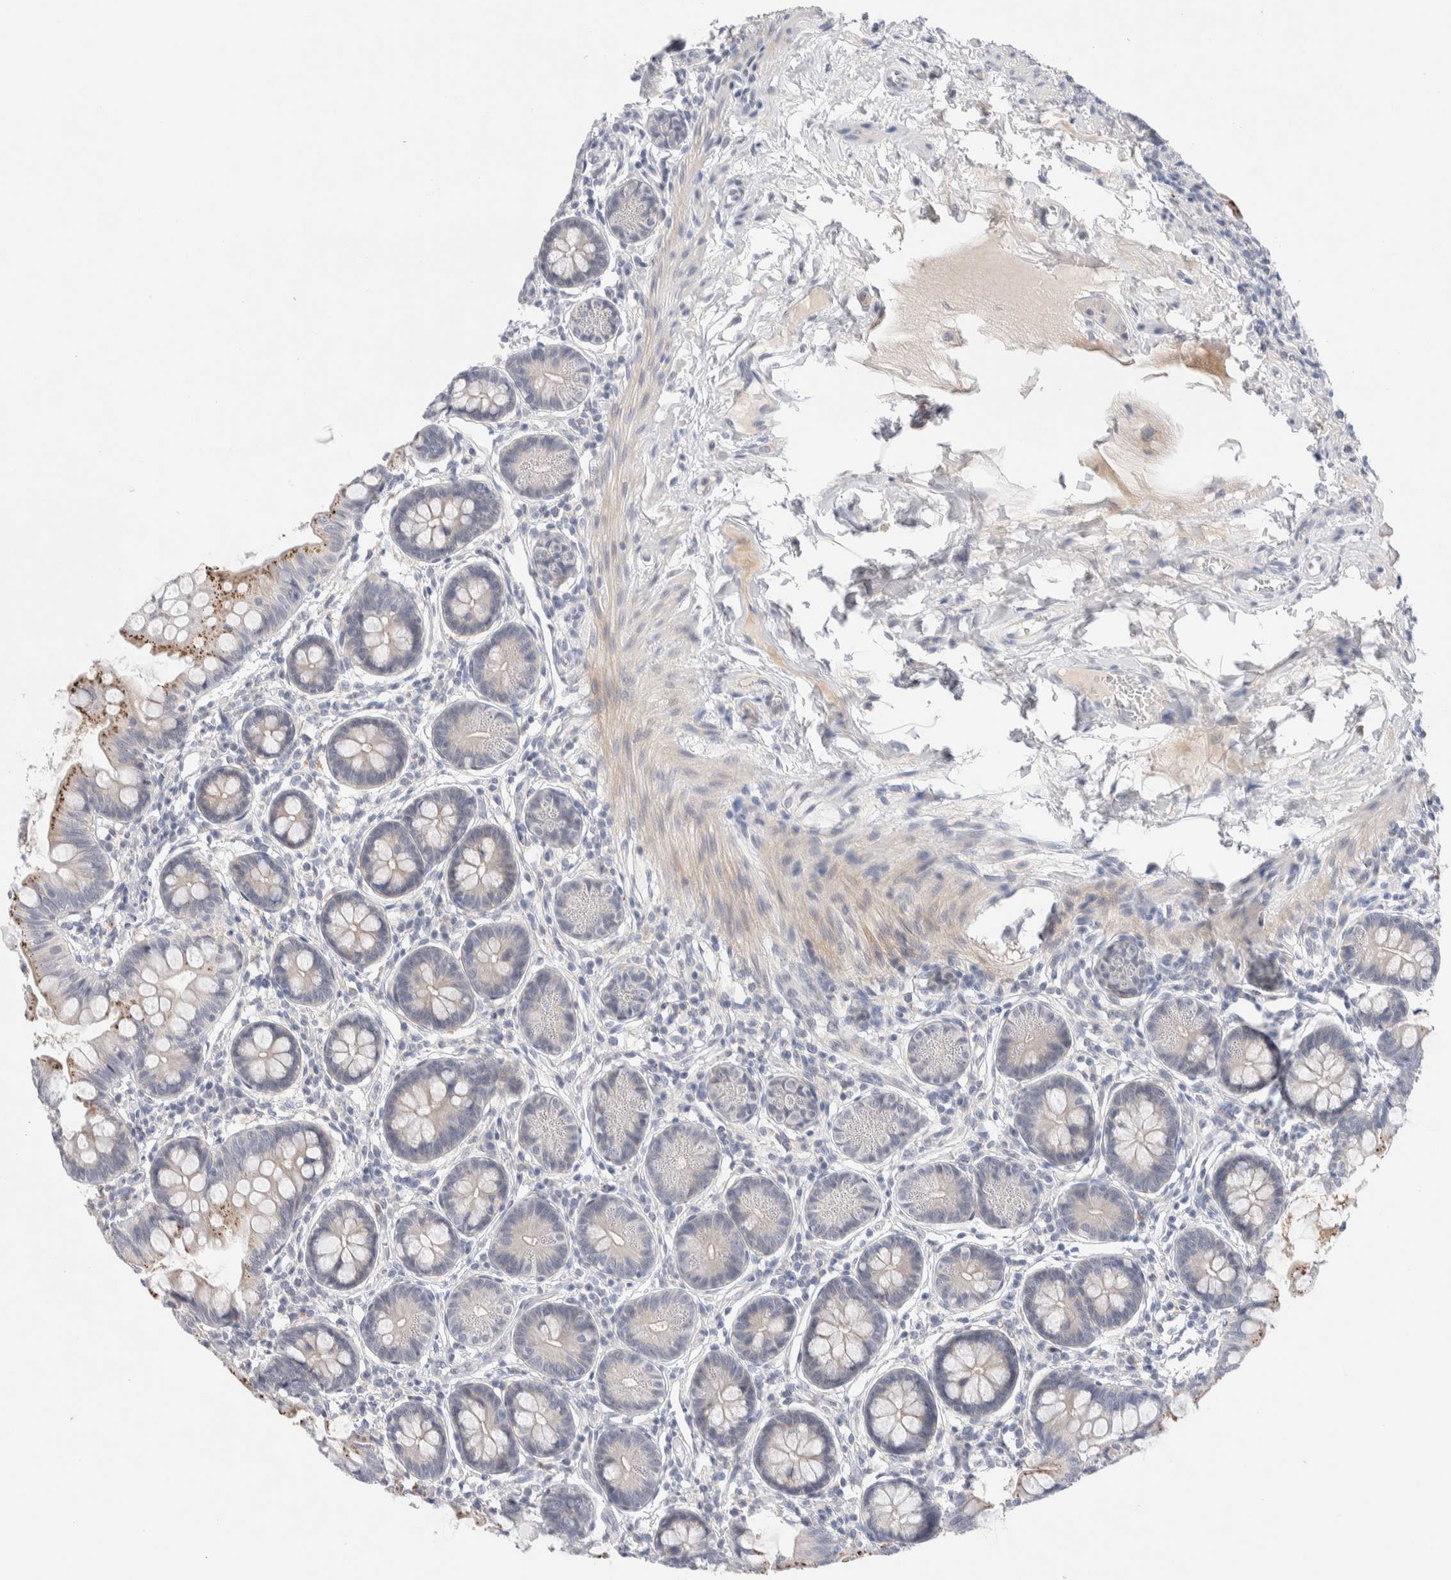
{"staining": {"intensity": "moderate", "quantity": "25%-75%", "location": "cytoplasmic/membranous"}, "tissue": "small intestine", "cell_type": "Glandular cells", "image_type": "normal", "snomed": [{"axis": "morphology", "description": "Normal tissue, NOS"}, {"axis": "topography", "description": "Small intestine"}], "caption": "This photomicrograph exhibits unremarkable small intestine stained with immunohistochemistry (IHC) to label a protein in brown. The cytoplasmic/membranous of glandular cells show moderate positivity for the protein. Nuclei are counter-stained blue.", "gene": "DNAJB6", "patient": {"sex": "male", "age": 7}}